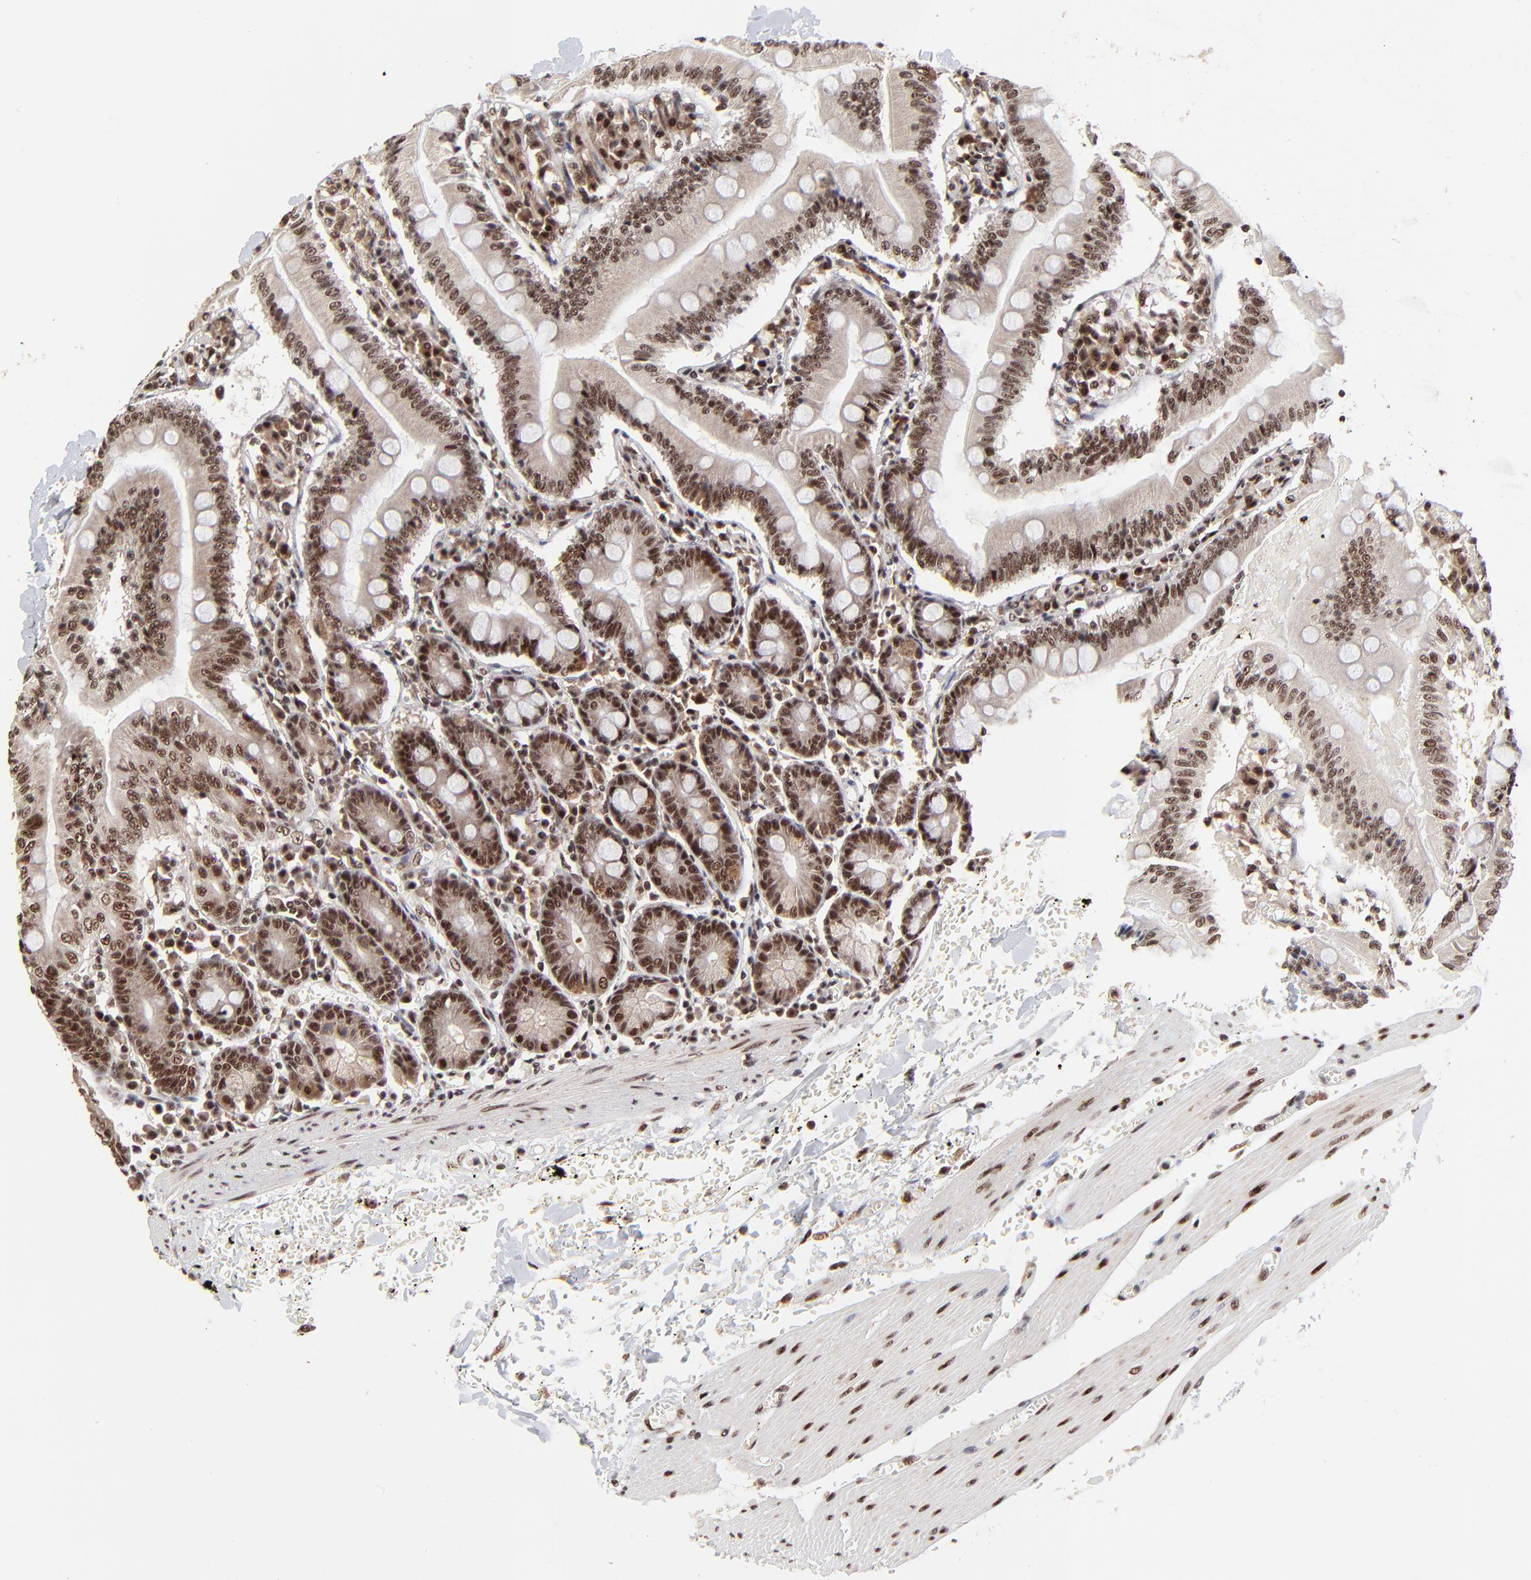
{"staining": {"intensity": "strong", "quantity": ">75%", "location": "nuclear"}, "tissue": "small intestine", "cell_type": "Glandular cells", "image_type": "normal", "snomed": [{"axis": "morphology", "description": "Normal tissue, NOS"}, {"axis": "topography", "description": "Small intestine"}], "caption": "This photomicrograph shows immunohistochemistry staining of unremarkable small intestine, with high strong nuclear positivity in approximately >75% of glandular cells.", "gene": "RBM22", "patient": {"sex": "male", "age": 71}}